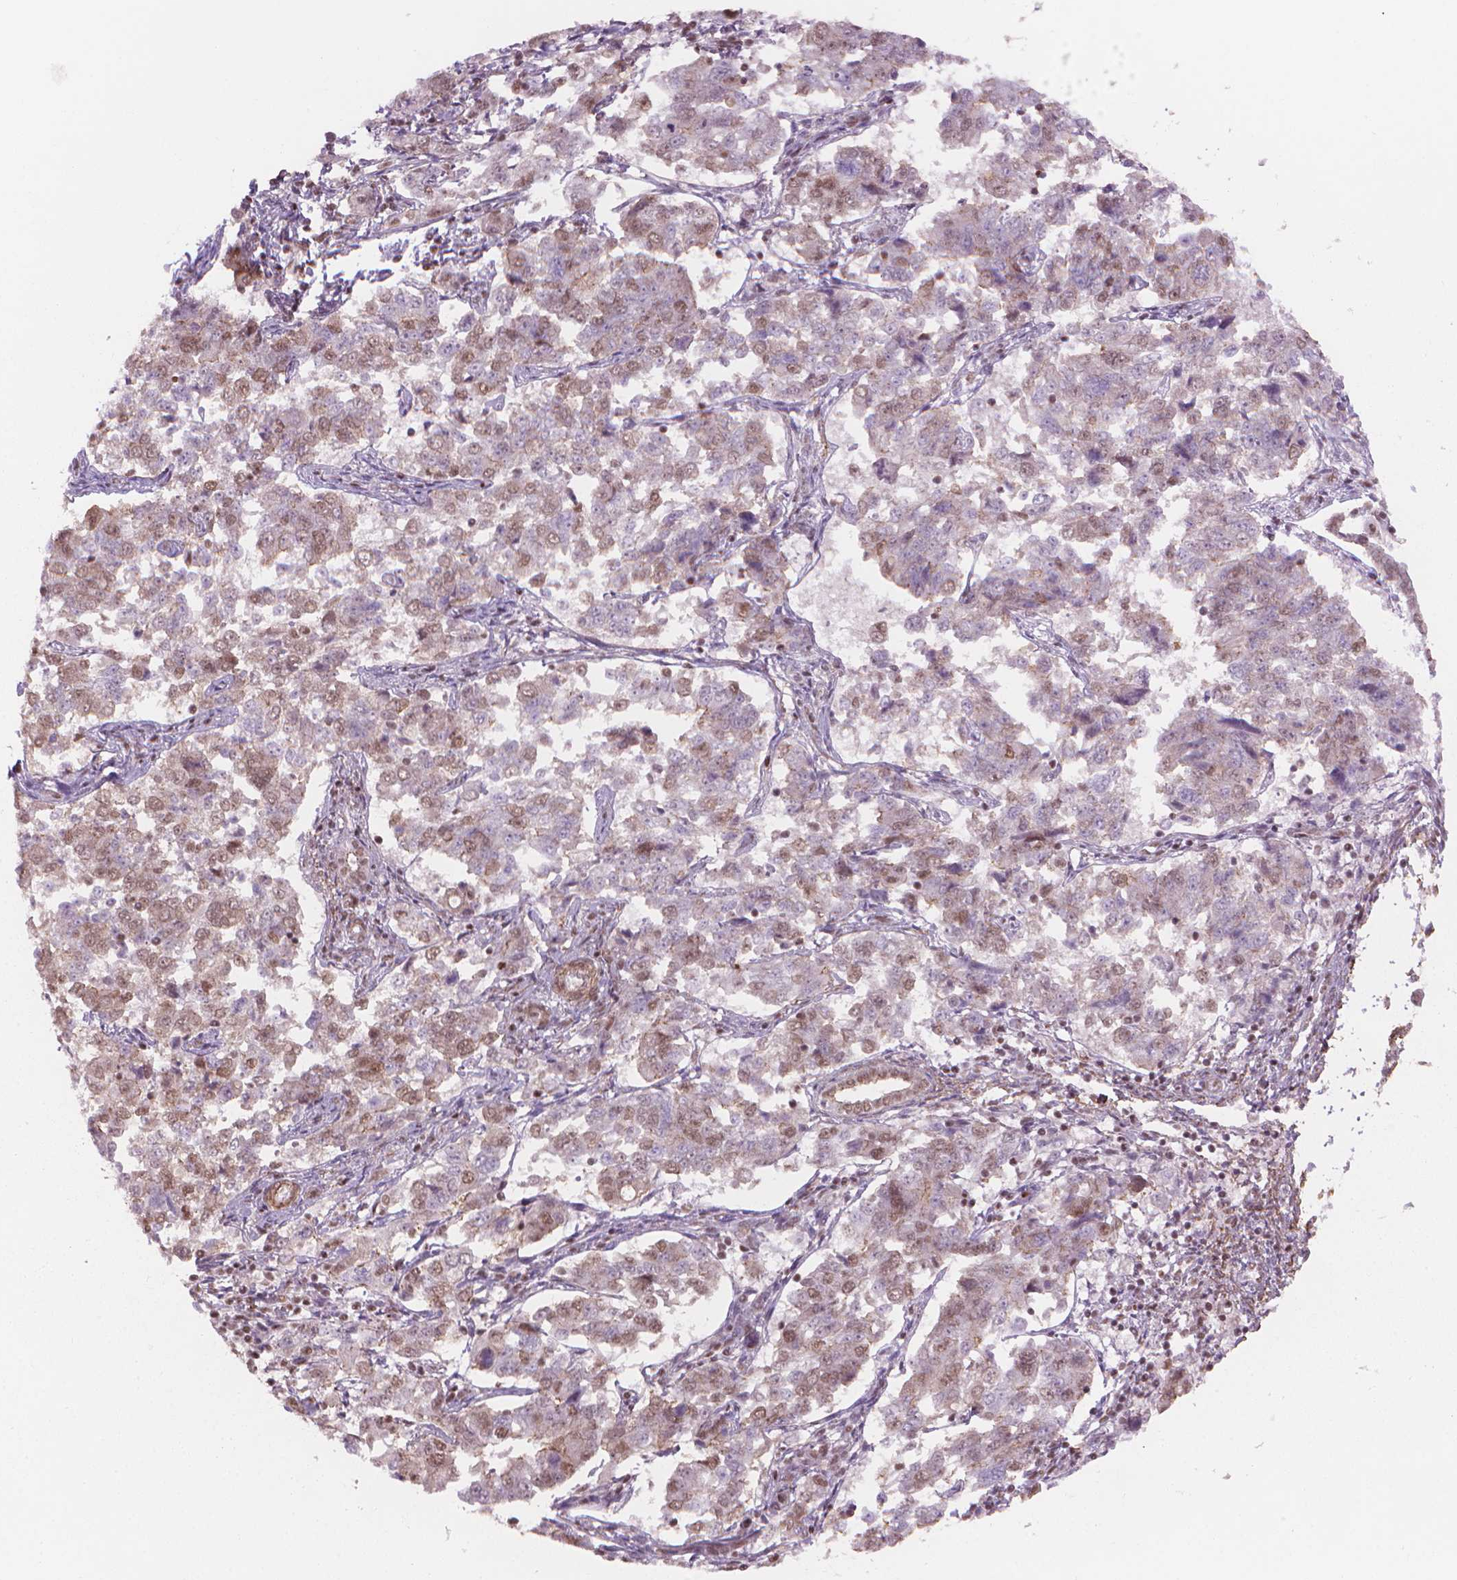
{"staining": {"intensity": "weak", "quantity": "25%-75%", "location": "nuclear"}, "tissue": "endometrial cancer", "cell_type": "Tumor cells", "image_type": "cancer", "snomed": [{"axis": "morphology", "description": "Adenocarcinoma, NOS"}, {"axis": "topography", "description": "Endometrium"}], "caption": "Immunohistochemistry (DAB) staining of endometrial cancer reveals weak nuclear protein staining in about 25%-75% of tumor cells.", "gene": "HOXD4", "patient": {"sex": "female", "age": 43}}